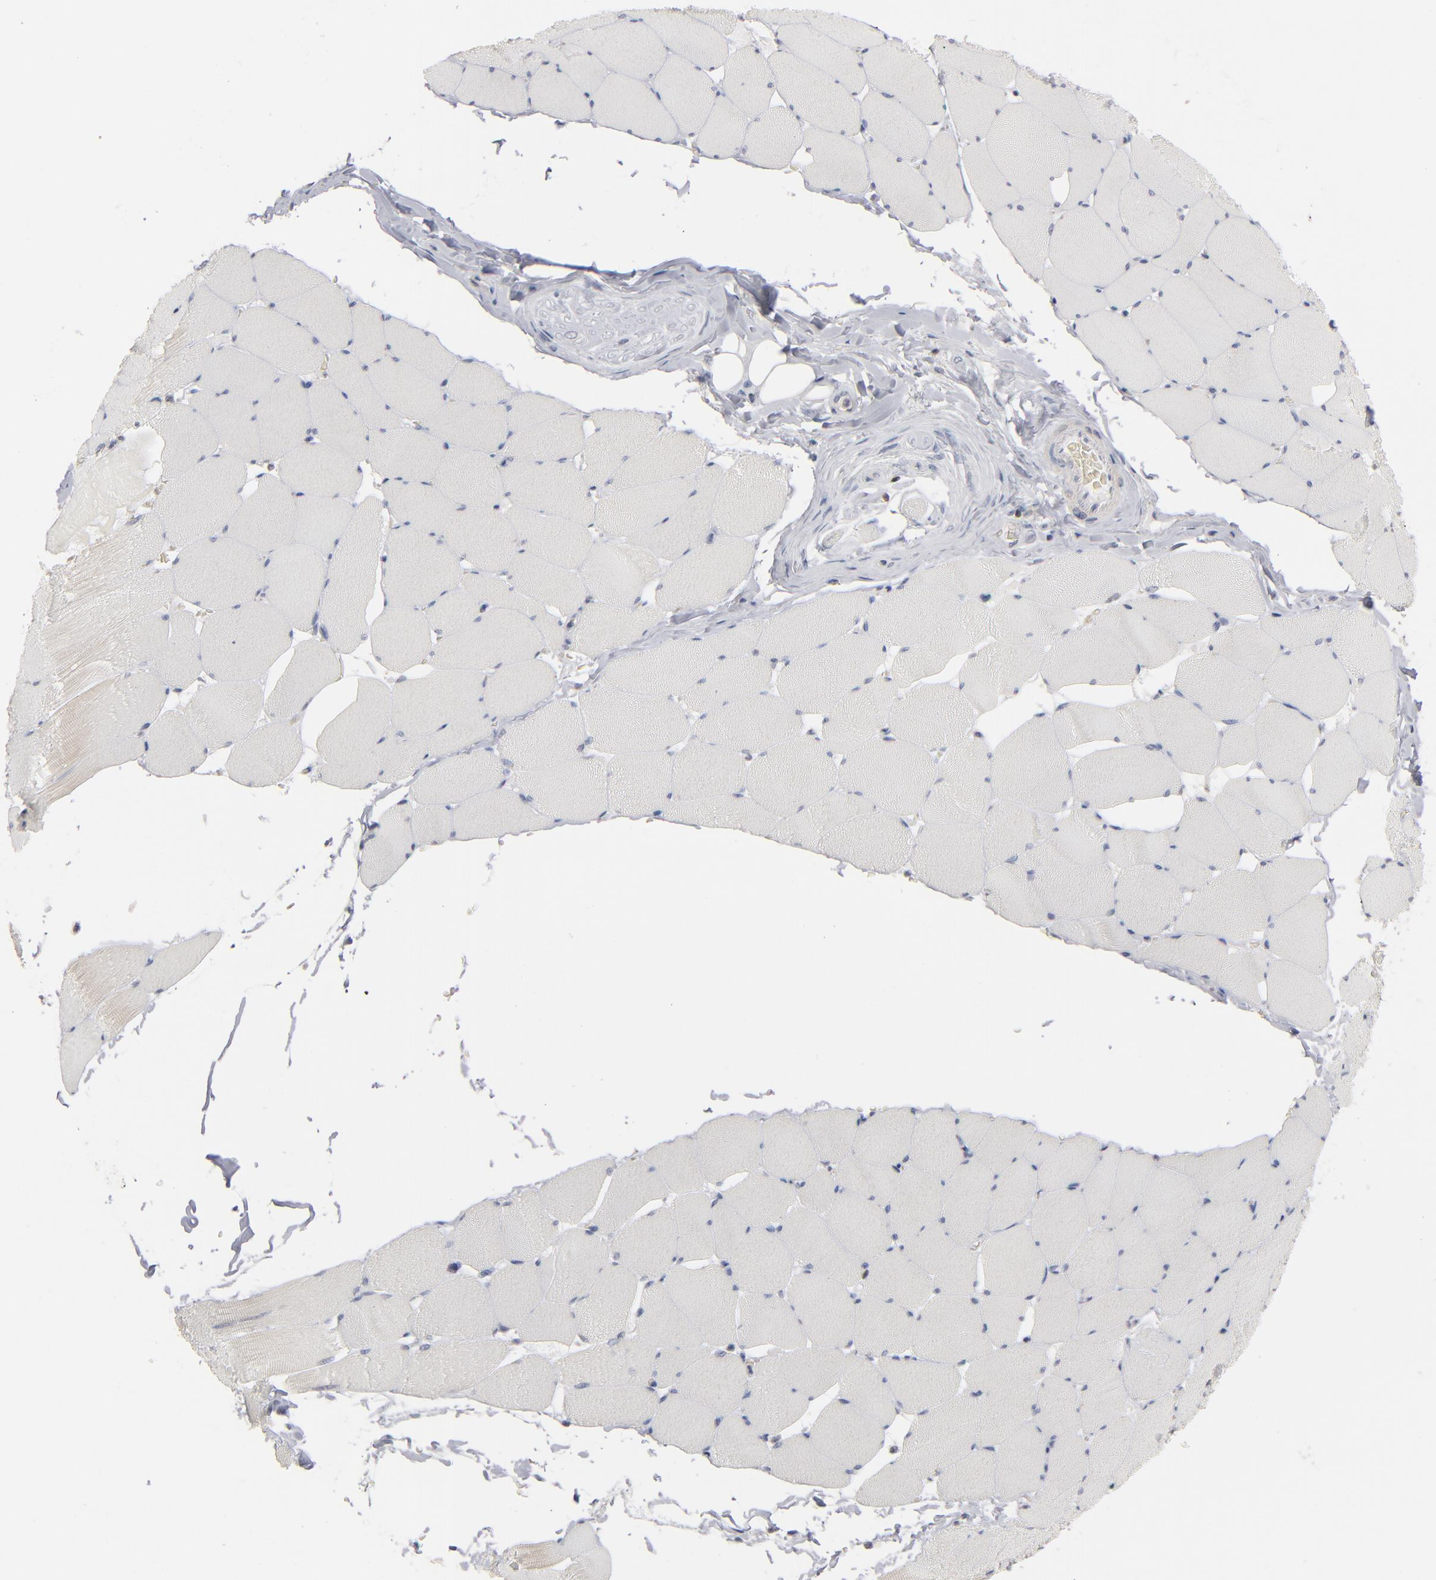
{"staining": {"intensity": "negative", "quantity": "none", "location": "none"}, "tissue": "skeletal muscle", "cell_type": "Myocytes", "image_type": "normal", "snomed": [{"axis": "morphology", "description": "Normal tissue, NOS"}, {"axis": "topography", "description": "Skeletal muscle"}], "caption": "Protein analysis of unremarkable skeletal muscle displays no significant staining in myocytes.", "gene": "STAT4", "patient": {"sex": "male", "age": 62}}